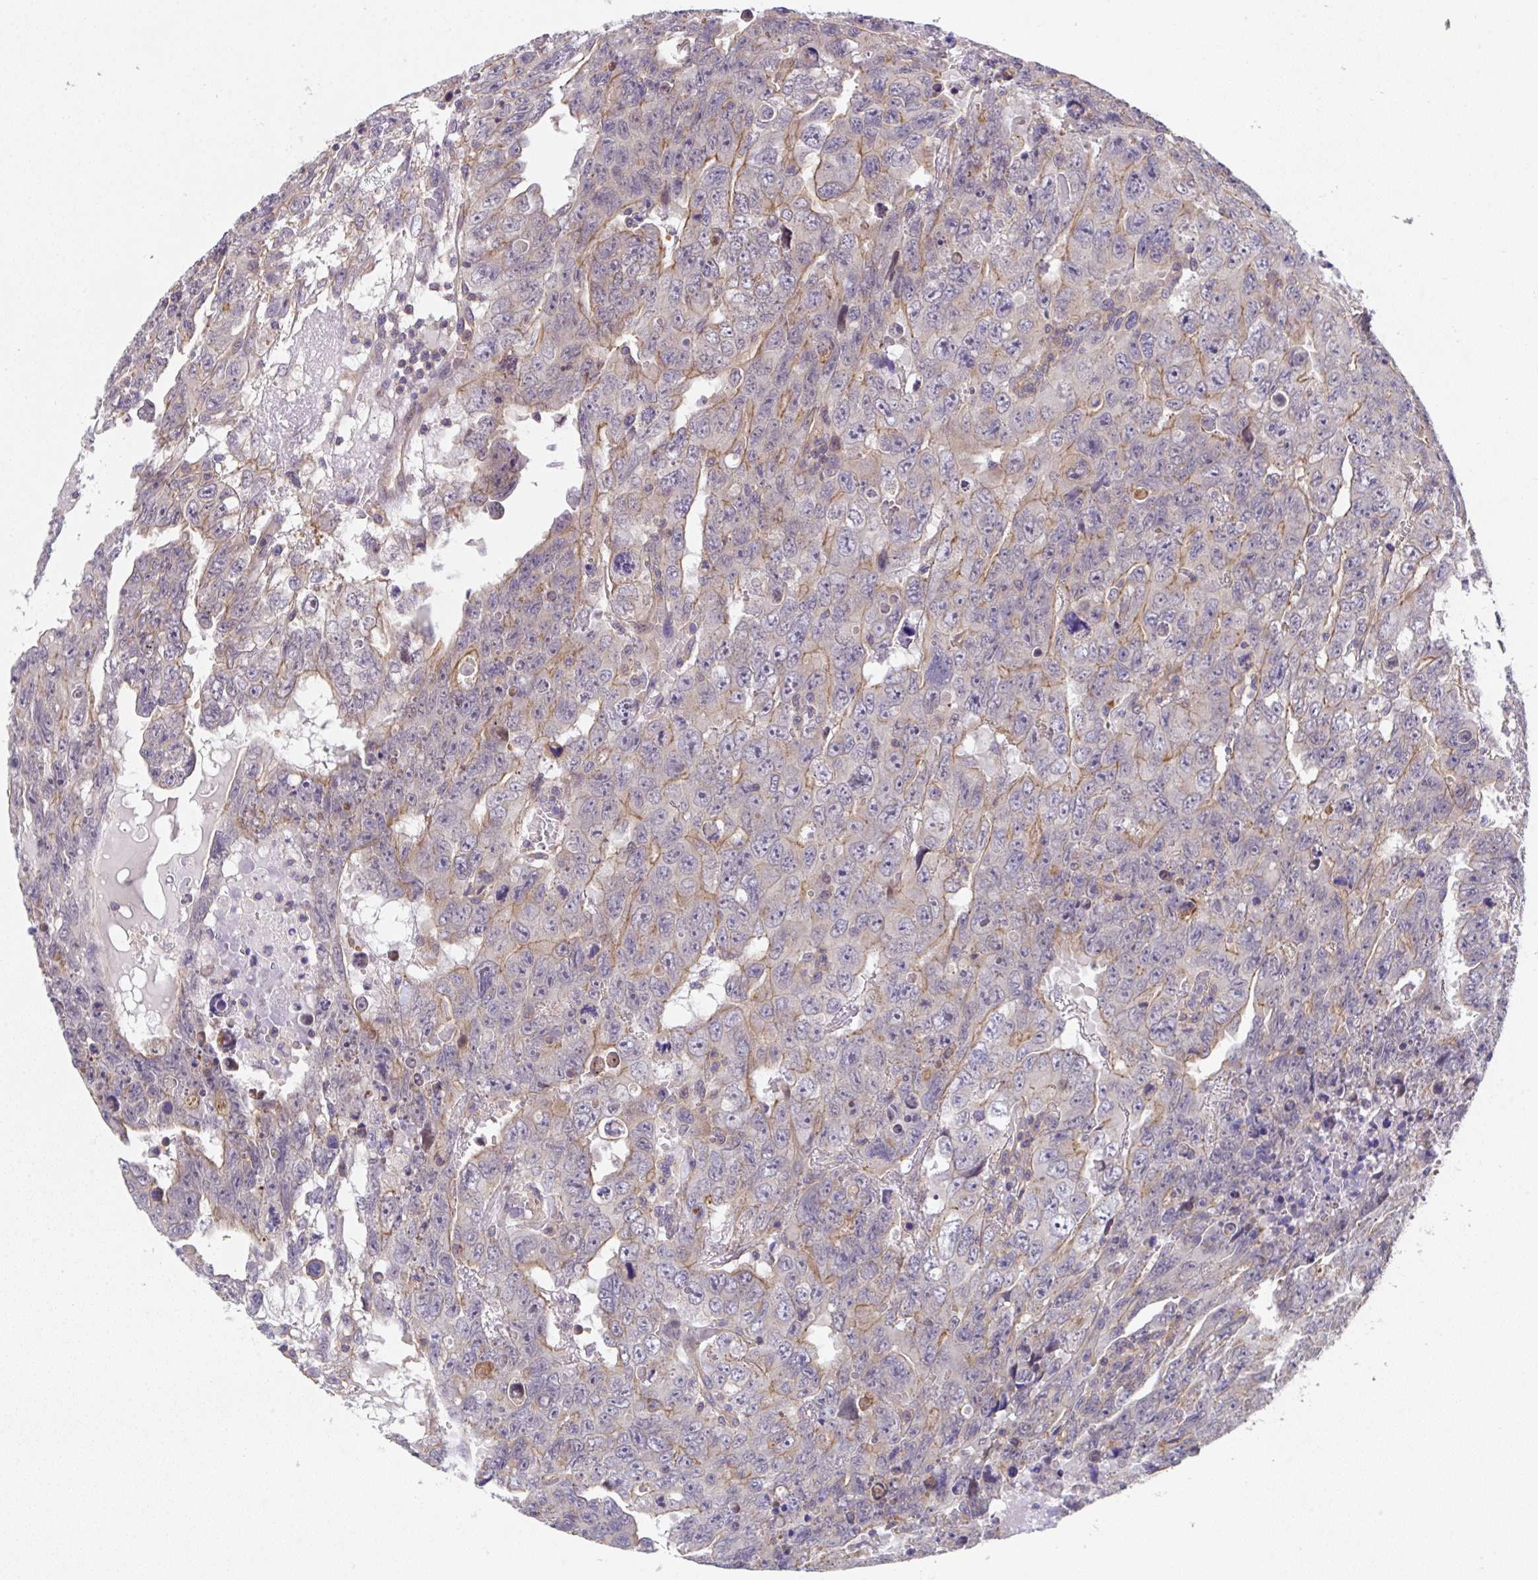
{"staining": {"intensity": "moderate", "quantity": "<25%", "location": "cytoplasmic/membranous"}, "tissue": "testis cancer", "cell_type": "Tumor cells", "image_type": "cancer", "snomed": [{"axis": "morphology", "description": "Carcinoma, Embryonal, NOS"}, {"axis": "topography", "description": "Testis"}], "caption": "The immunohistochemical stain shows moderate cytoplasmic/membranous staining in tumor cells of embryonal carcinoma (testis) tissue.", "gene": "ZNF696", "patient": {"sex": "male", "age": 24}}